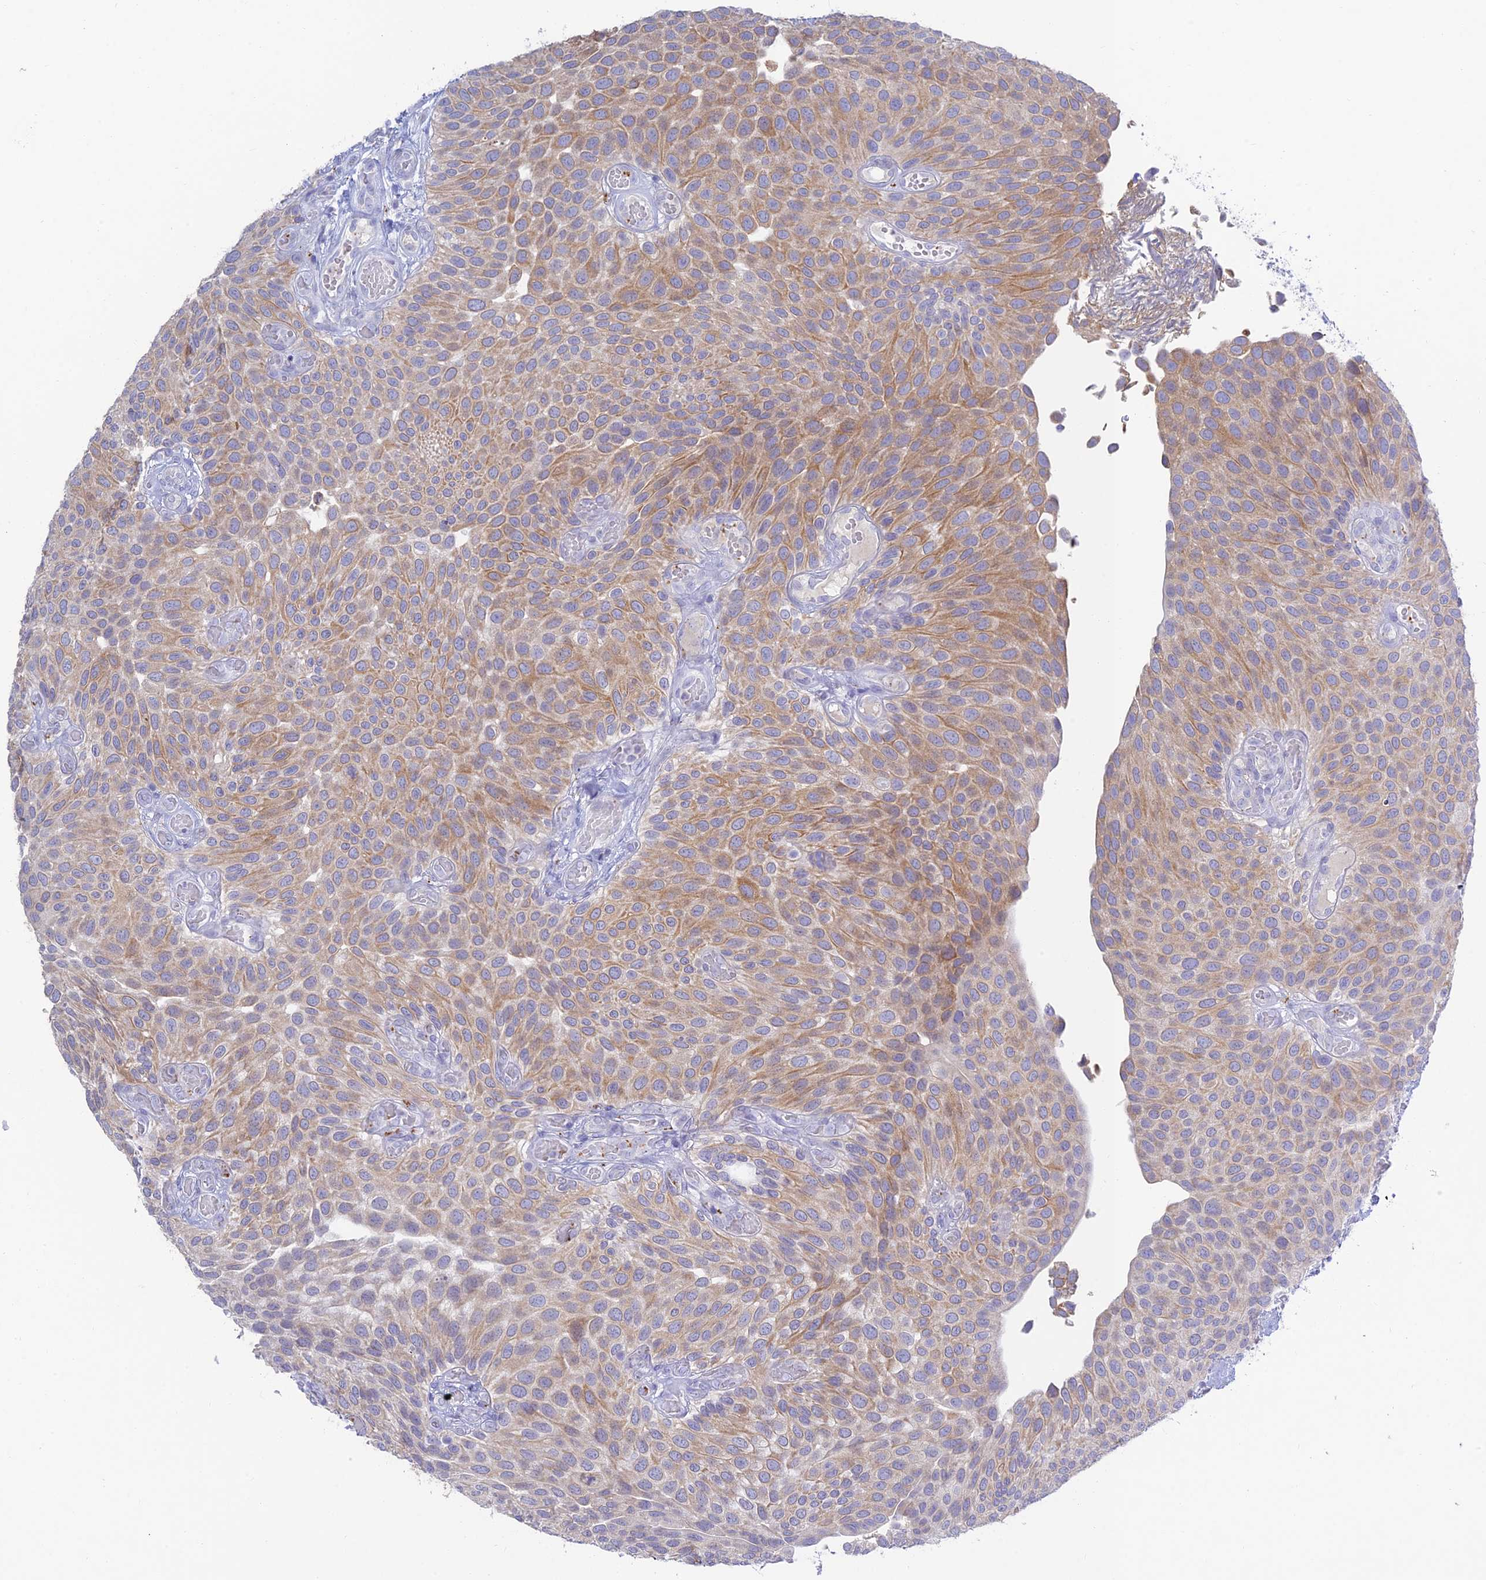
{"staining": {"intensity": "moderate", "quantity": "25%-75%", "location": "cytoplasmic/membranous"}, "tissue": "urothelial cancer", "cell_type": "Tumor cells", "image_type": "cancer", "snomed": [{"axis": "morphology", "description": "Urothelial carcinoma, Low grade"}, {"axis": "topography", "description": "Urinary bladder"}], "caption": "The photomicrograph shows immunohistochemical staining of low-grade urothelial carcinoma. There is moderate cytoplasmic/membranous expression is identified in approximately 25%-75% of tumor cells.", "gene": "TMEM40", "patient": {"sex": "male", "age": 89}}